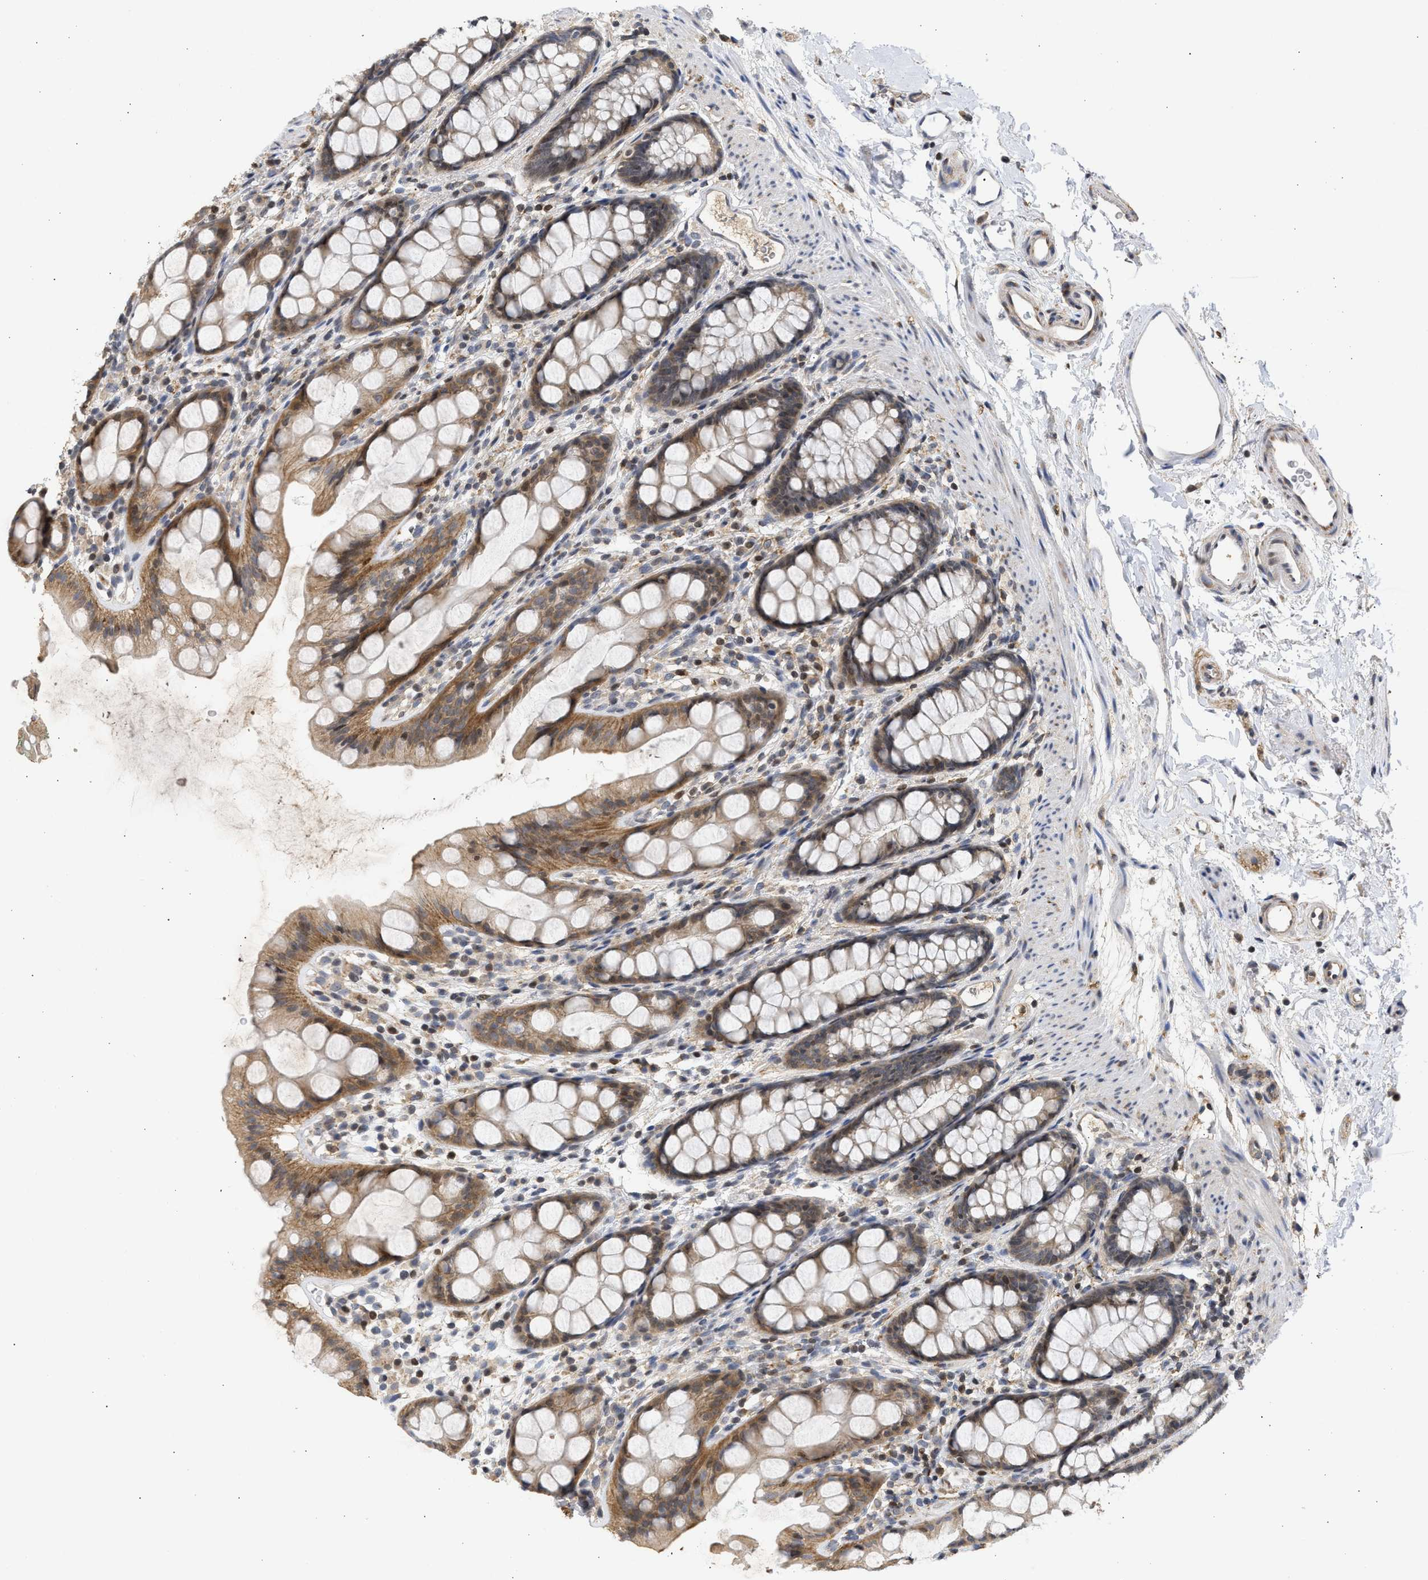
{"staining": {"intensity": "moderate", "quantity": ">75%", "location": "cytoplasmic/membranous"}, "tissue": "rectum", "cell_type": "Glandular cells", "image_type": "normal", "snomed": [{"axis": "morphology", "description": "Normal tissue, NOS"}, {"axis": "topography", "description": "Rectum"}], "caption": "Moderate cytoplasmic/membranous positivity is identified in approximately >75% of glandular cells in unremarkable rectum.", "gene": "ENSG00000142539", "patient": {"sex": "female", "age": 65}}